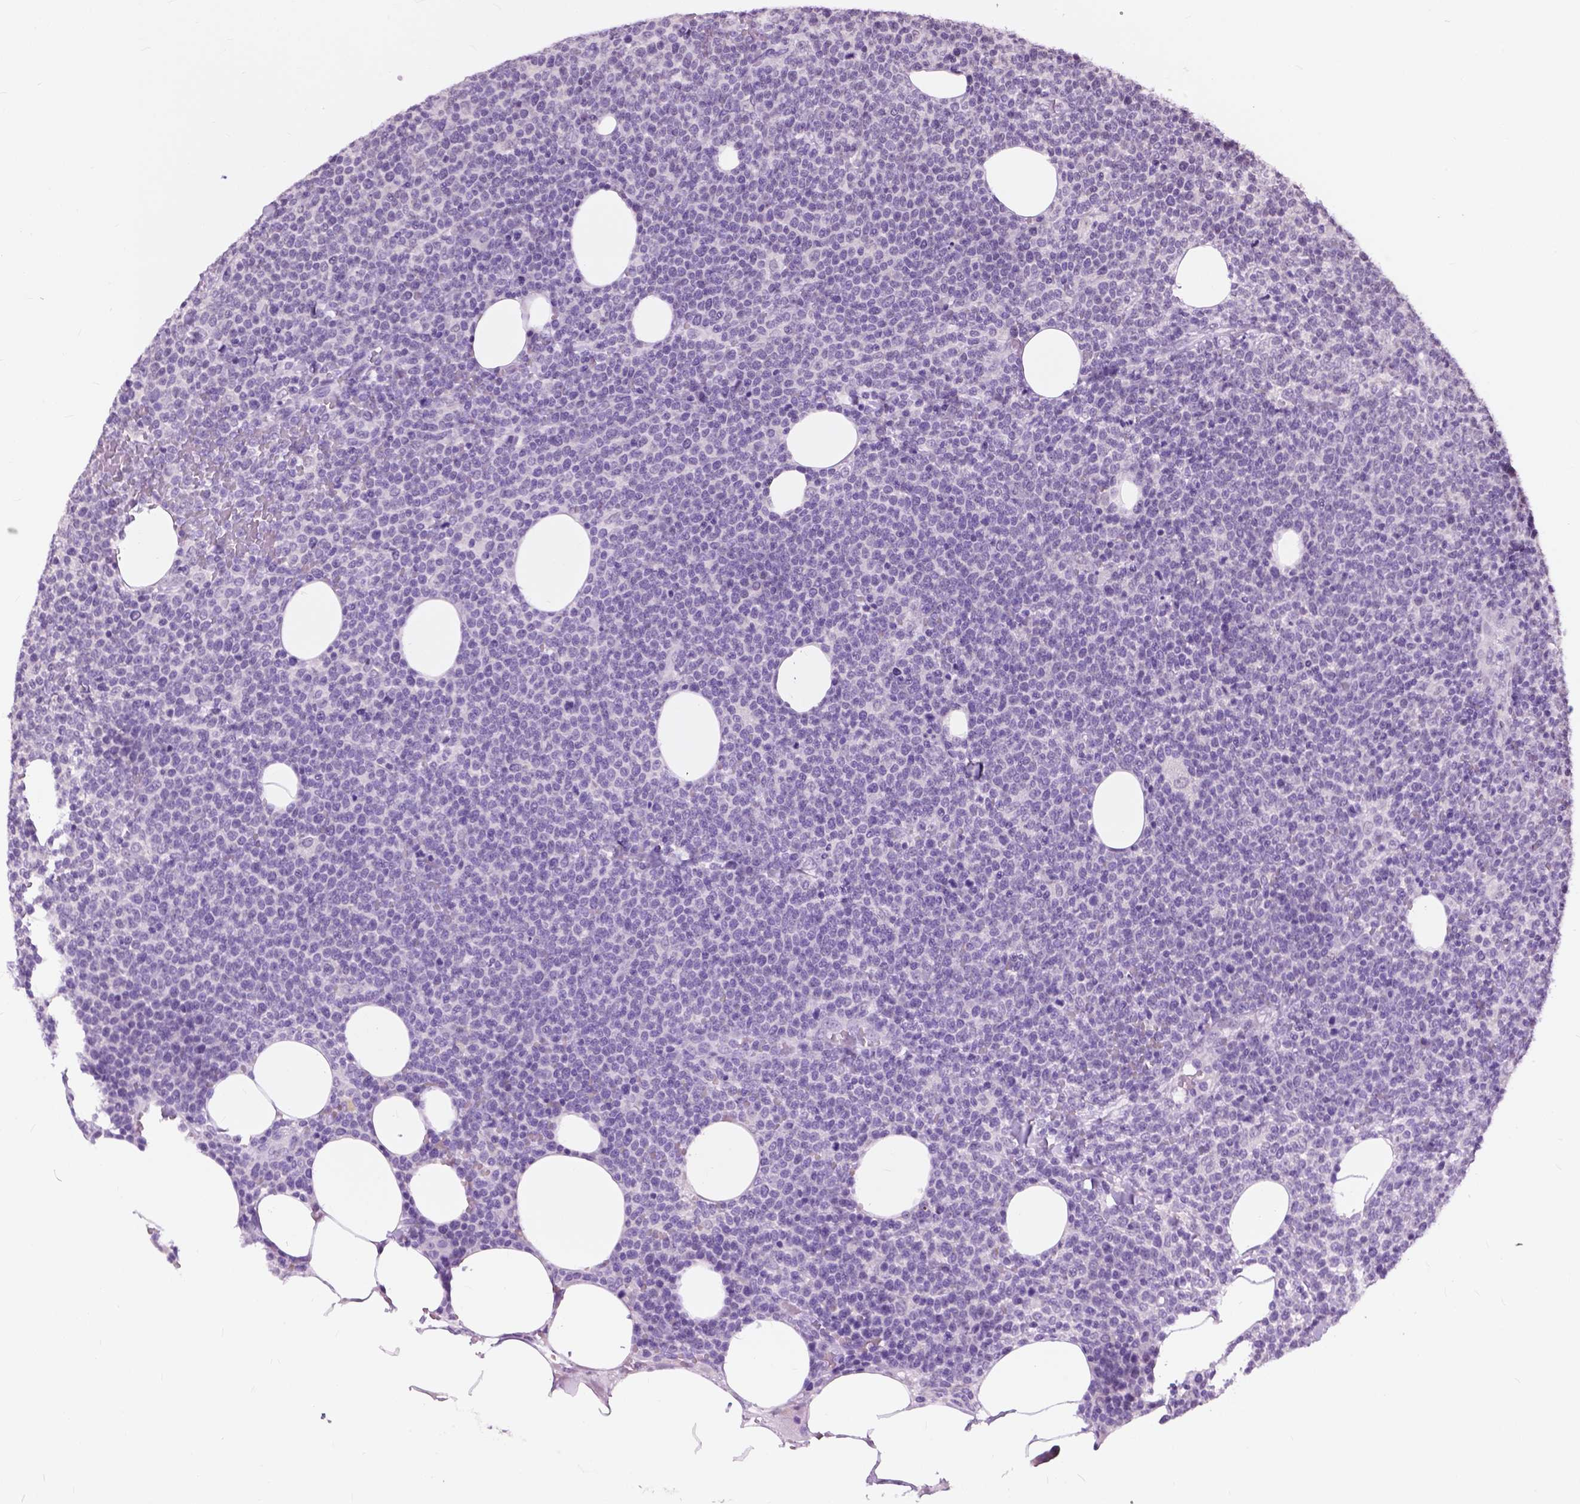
{"staining": {"intensity": "negative", "quantity": "none", "location": "none"}, "tissue": "lymphoma", "cell_type": "Tumor cells", "image_type": "cancer", "snomed": [{"axis": "morphology", "description": "Malignant lymphoma, non-Hodgkin's type, High grade"}, {"axis": "topography", "description": "Lymph node"}], "caption": "This is an immunohistochemistry (IHC) photomicrograph of lymphoma. There is no staining in tumor cells.", "gene": "GPR37L1", "patient": {"sex": "male", "age": 61}}